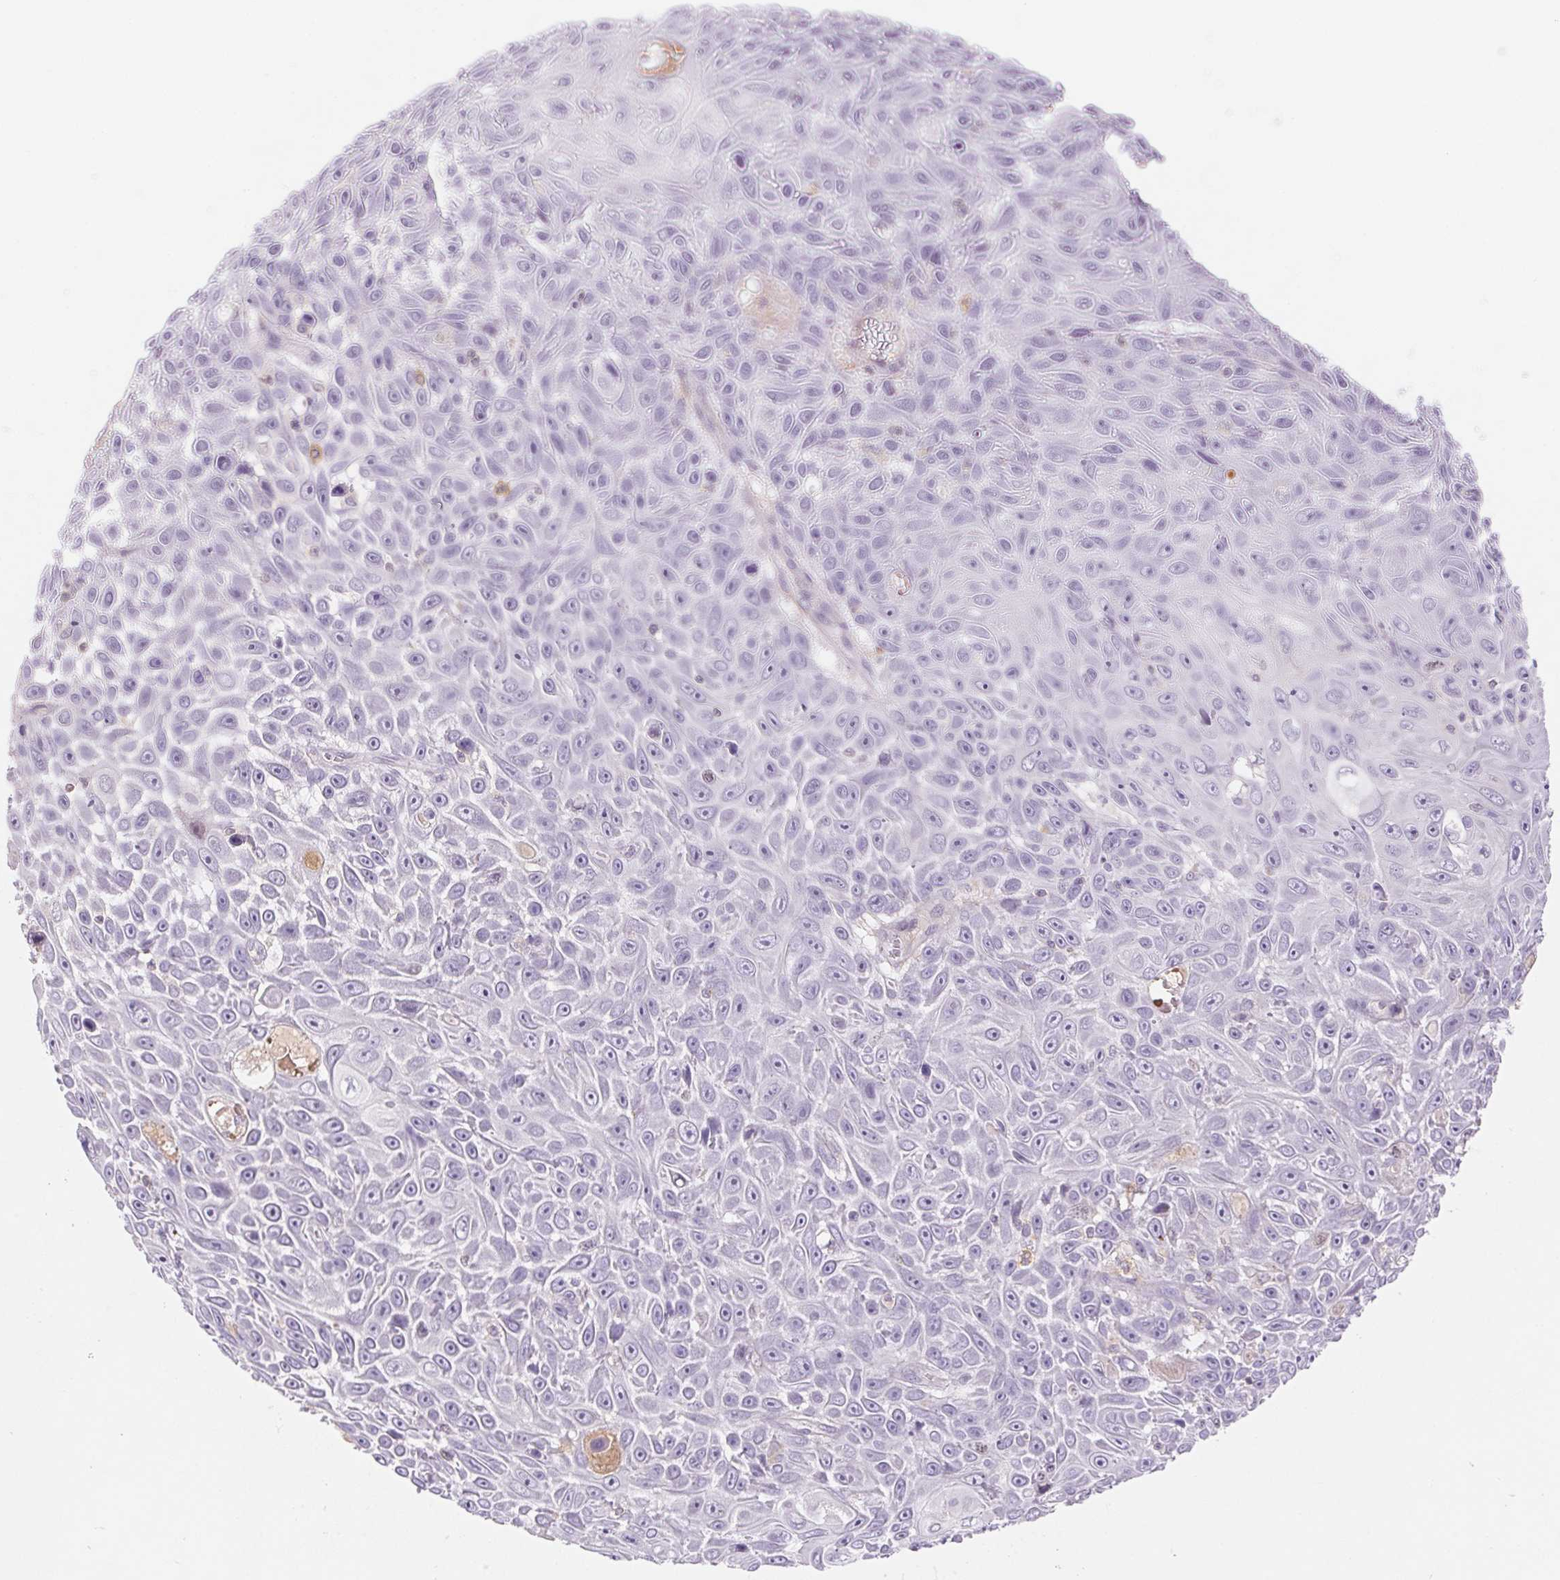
{"staining": {"intensity": "negative", "quantity": "none", "location": "none"}, "tissue": "skin cancer", "cell_type": "Tumor cells", "image_type": "cancer", "snomed": [{"axis": "morphology", "description": "Squamous cell carcinoma, NOS"}, {"axis": "topography", "description": "Skin"}], "caption": "Skin squamous cell carcinoma stained for a protein using immunohistochemistry (IHC) displays no positivity tumor cells.", "gene": "KIF26A", "patient": {"sex": "male", "age": 82}}